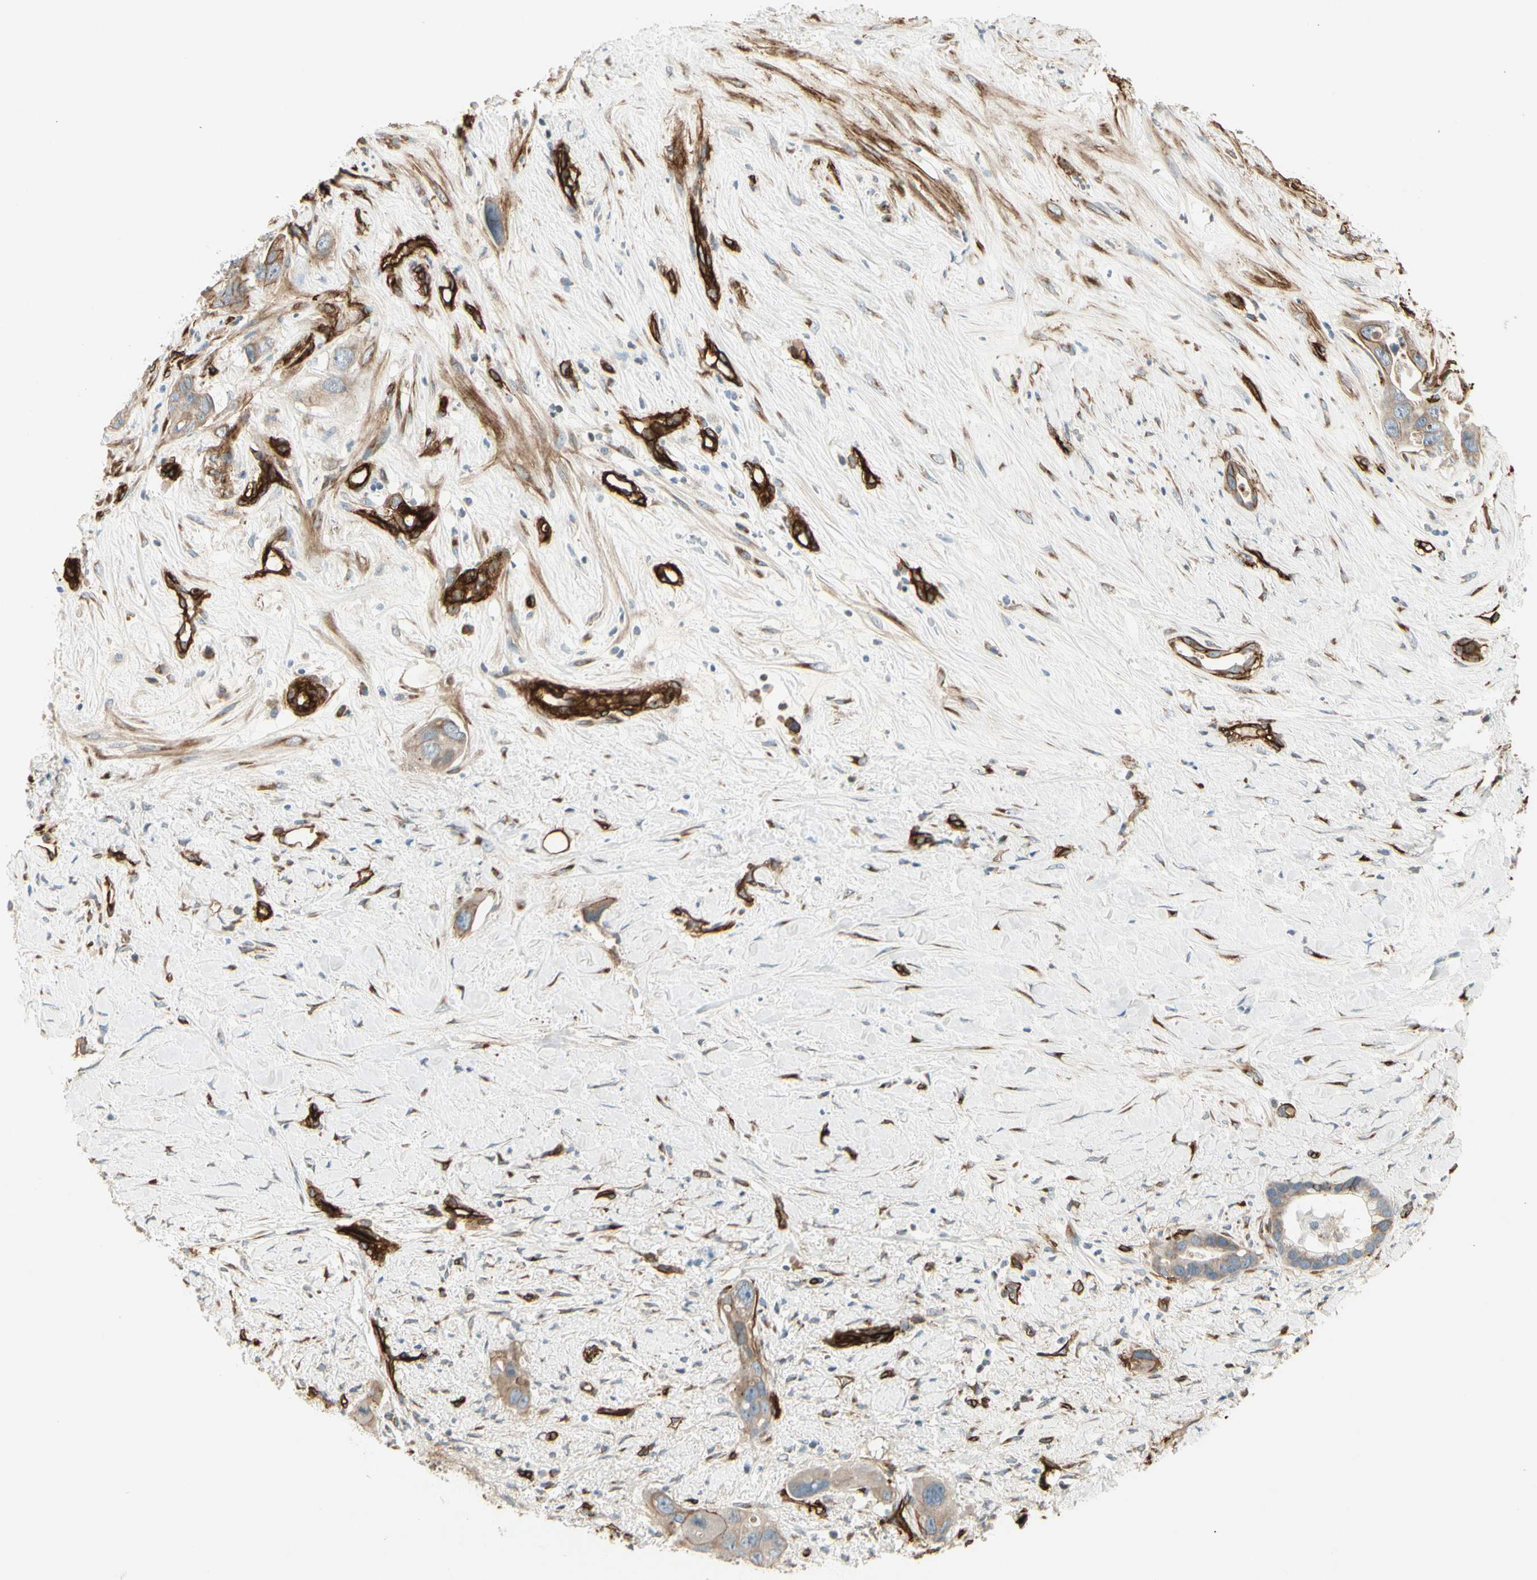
{"staining": {"intensity": "weak", "quantity": ">75%", "location": "cytoplasmic/membranous"}, "tissue": "liver cancer", "cell_type": "Tumor cells", "image_type": "cancer", "snomed": [{"axis": "morphology", "description": "Cholangiocarcinoma"}, {"axis": "topography", "description": "Liver"}], "caption": "Human liver cancer (cholangiocarcinoma) stained with a brown dye exhibits weak cytoplasmic/membranous positive expression in approximately >75% of tumor cells.", "gene": "MCAM", "patient": {"sex": "female", "age": 65}}